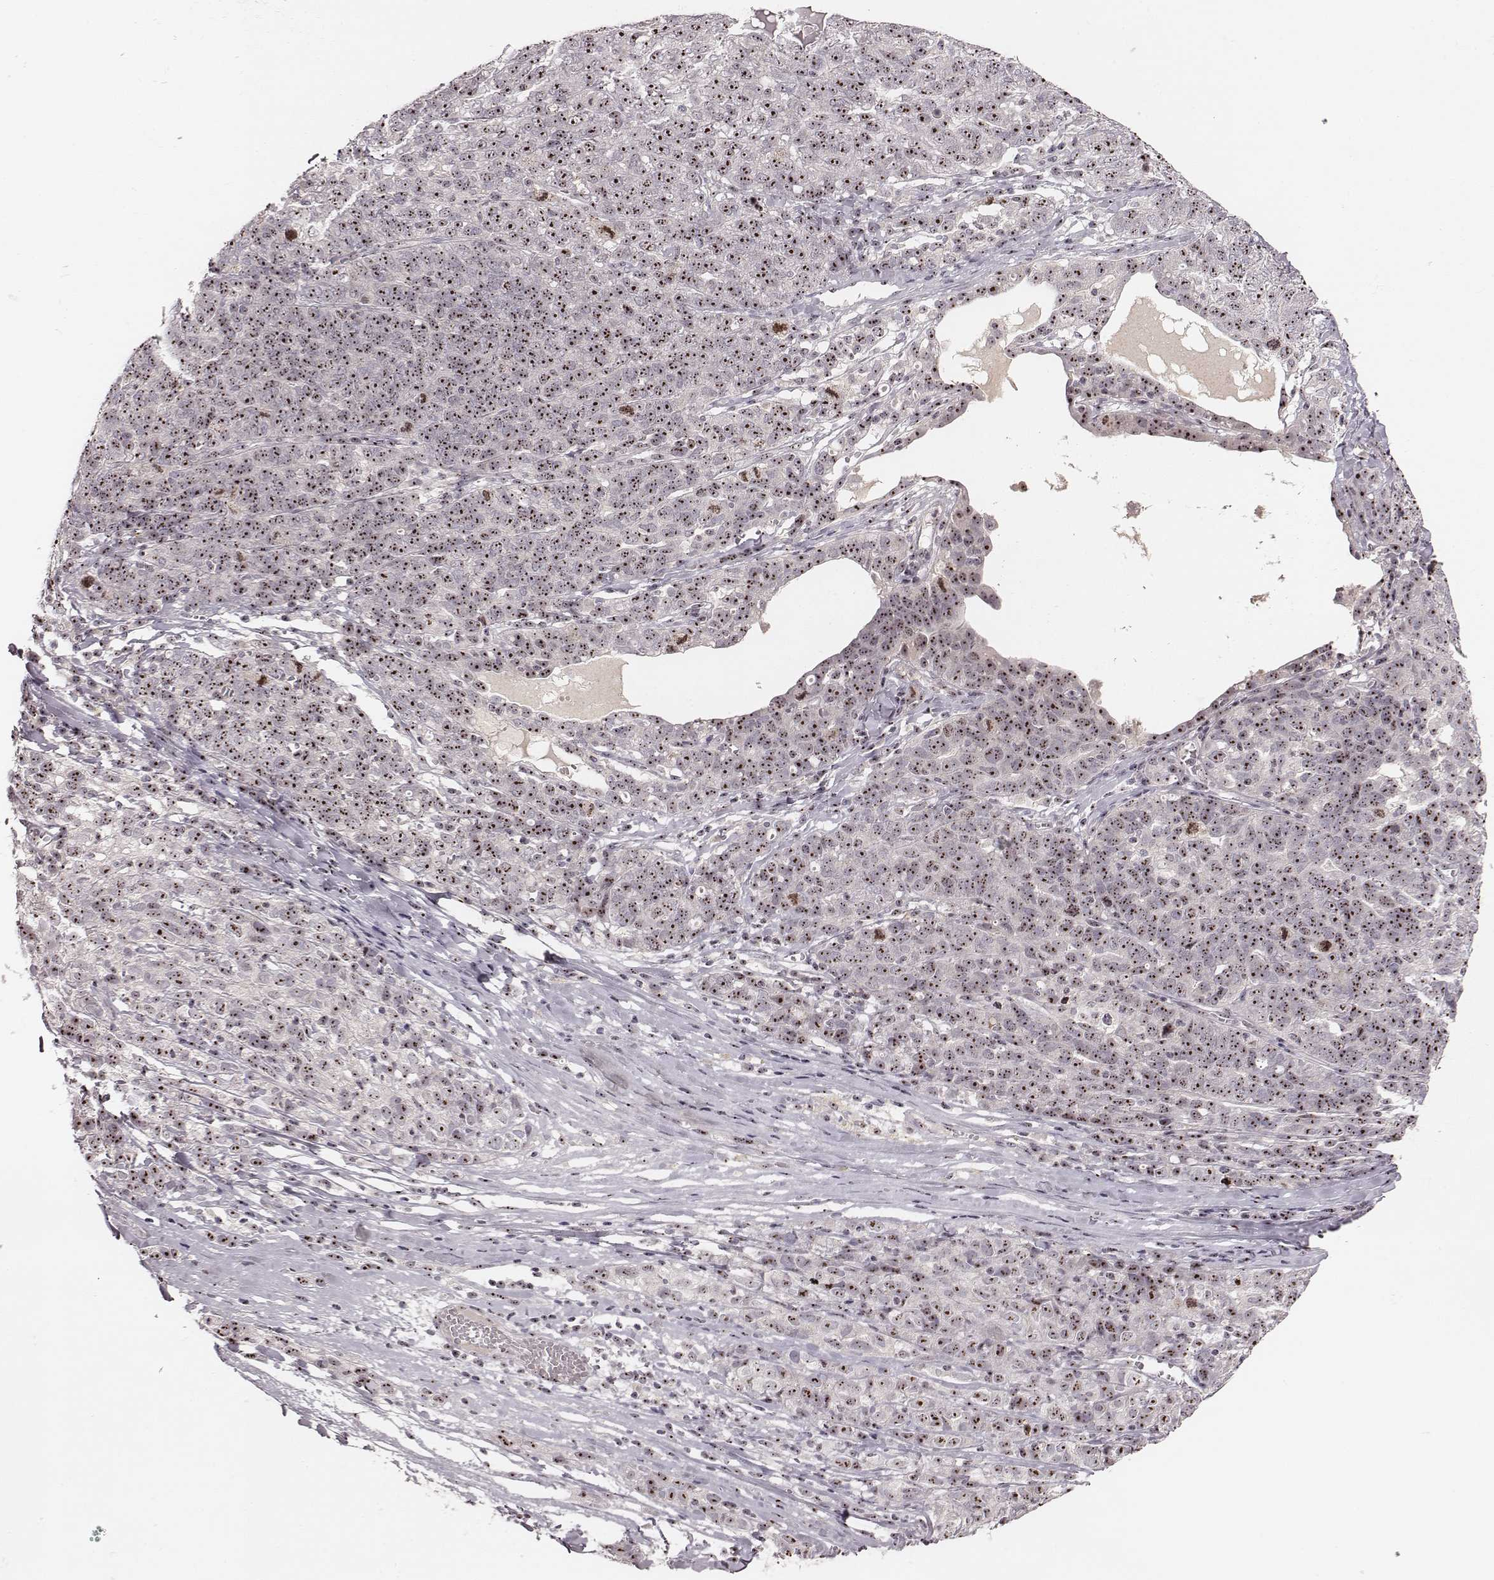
{"staining": {"intensity": "moderate", "quantity": ">75%", "location": "nuclear"}, "tissue": "ovarian cancer", "cell_type": "Tumor cells", "image_type": "cancer", "snomed": [{"axis": "morphology", "description": "Cystadenocarcinoma, serous, NOS"}, {"axis": "topography", "description": "Ovary"}], "caption": "A high-resolution micrograph shows IHC staining of ovarian serous cystadenocarcinoma, which exhibits moderate nuclear staining in about >75% of tumor cells.", "gene": "NOP56", "patient": {"sex": "female", "age": 71}}